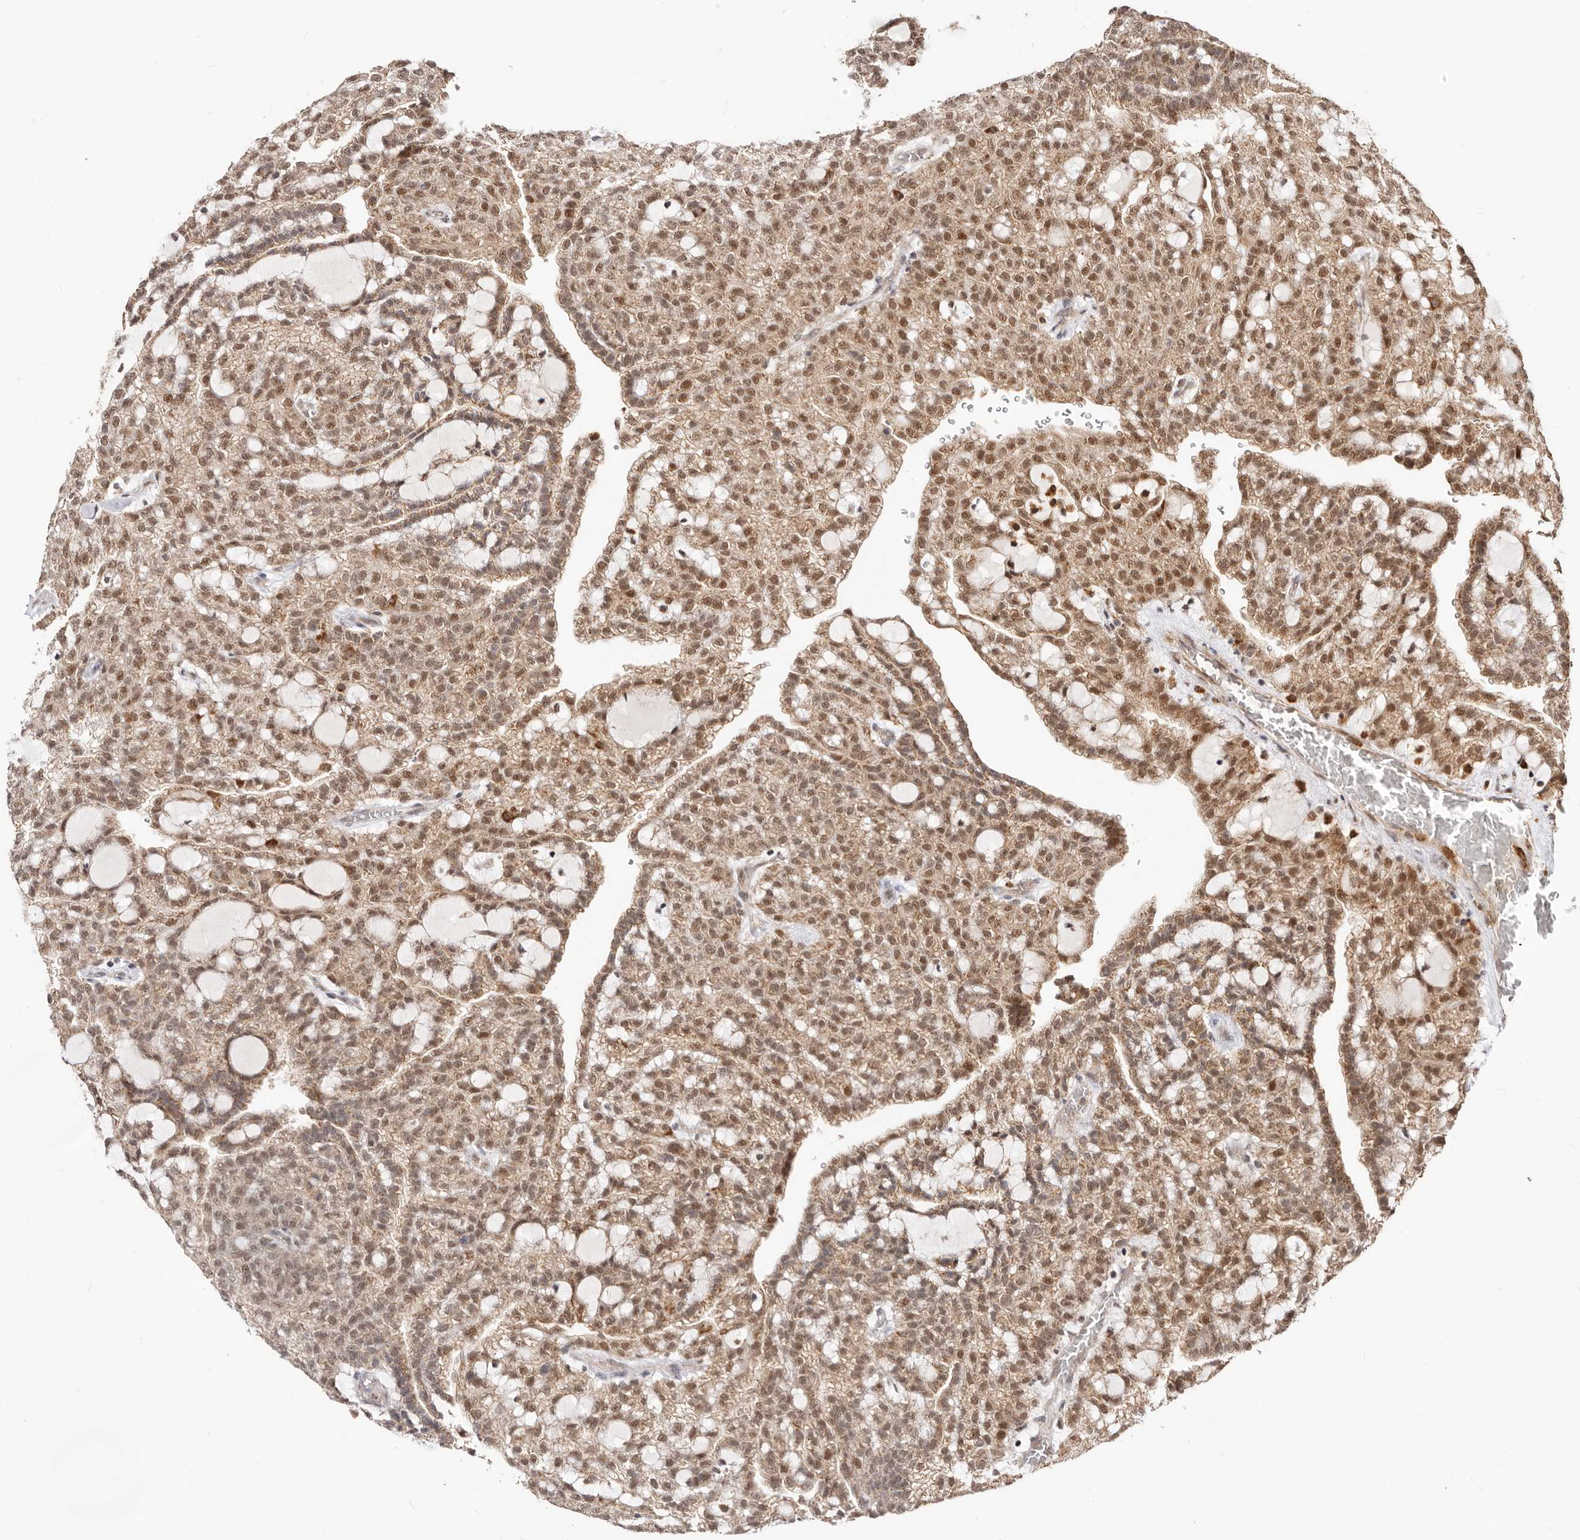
{"staining": {"intensity": "moderate", "quantity": ">75%", "location": "cytoplasmic/membranous,nuclear"}, "tissue": "renal cancer", "cell_type": "Tumor cells", "image_type": "cancer", "snomed": [{"axis": "morphology", "description": "Adenocarcinoma, NOS"}, {"axis": "topography", "description": "Kidney"}], "caption": "A medium amount of moderate cytoplasmic/membranous and nuclear staining is identified in approximately >75% of tumor cells in renal adenocarcinoma tissue.", "gene": "SEC14L1", "patient": {"sex": "male", "age": 63}}